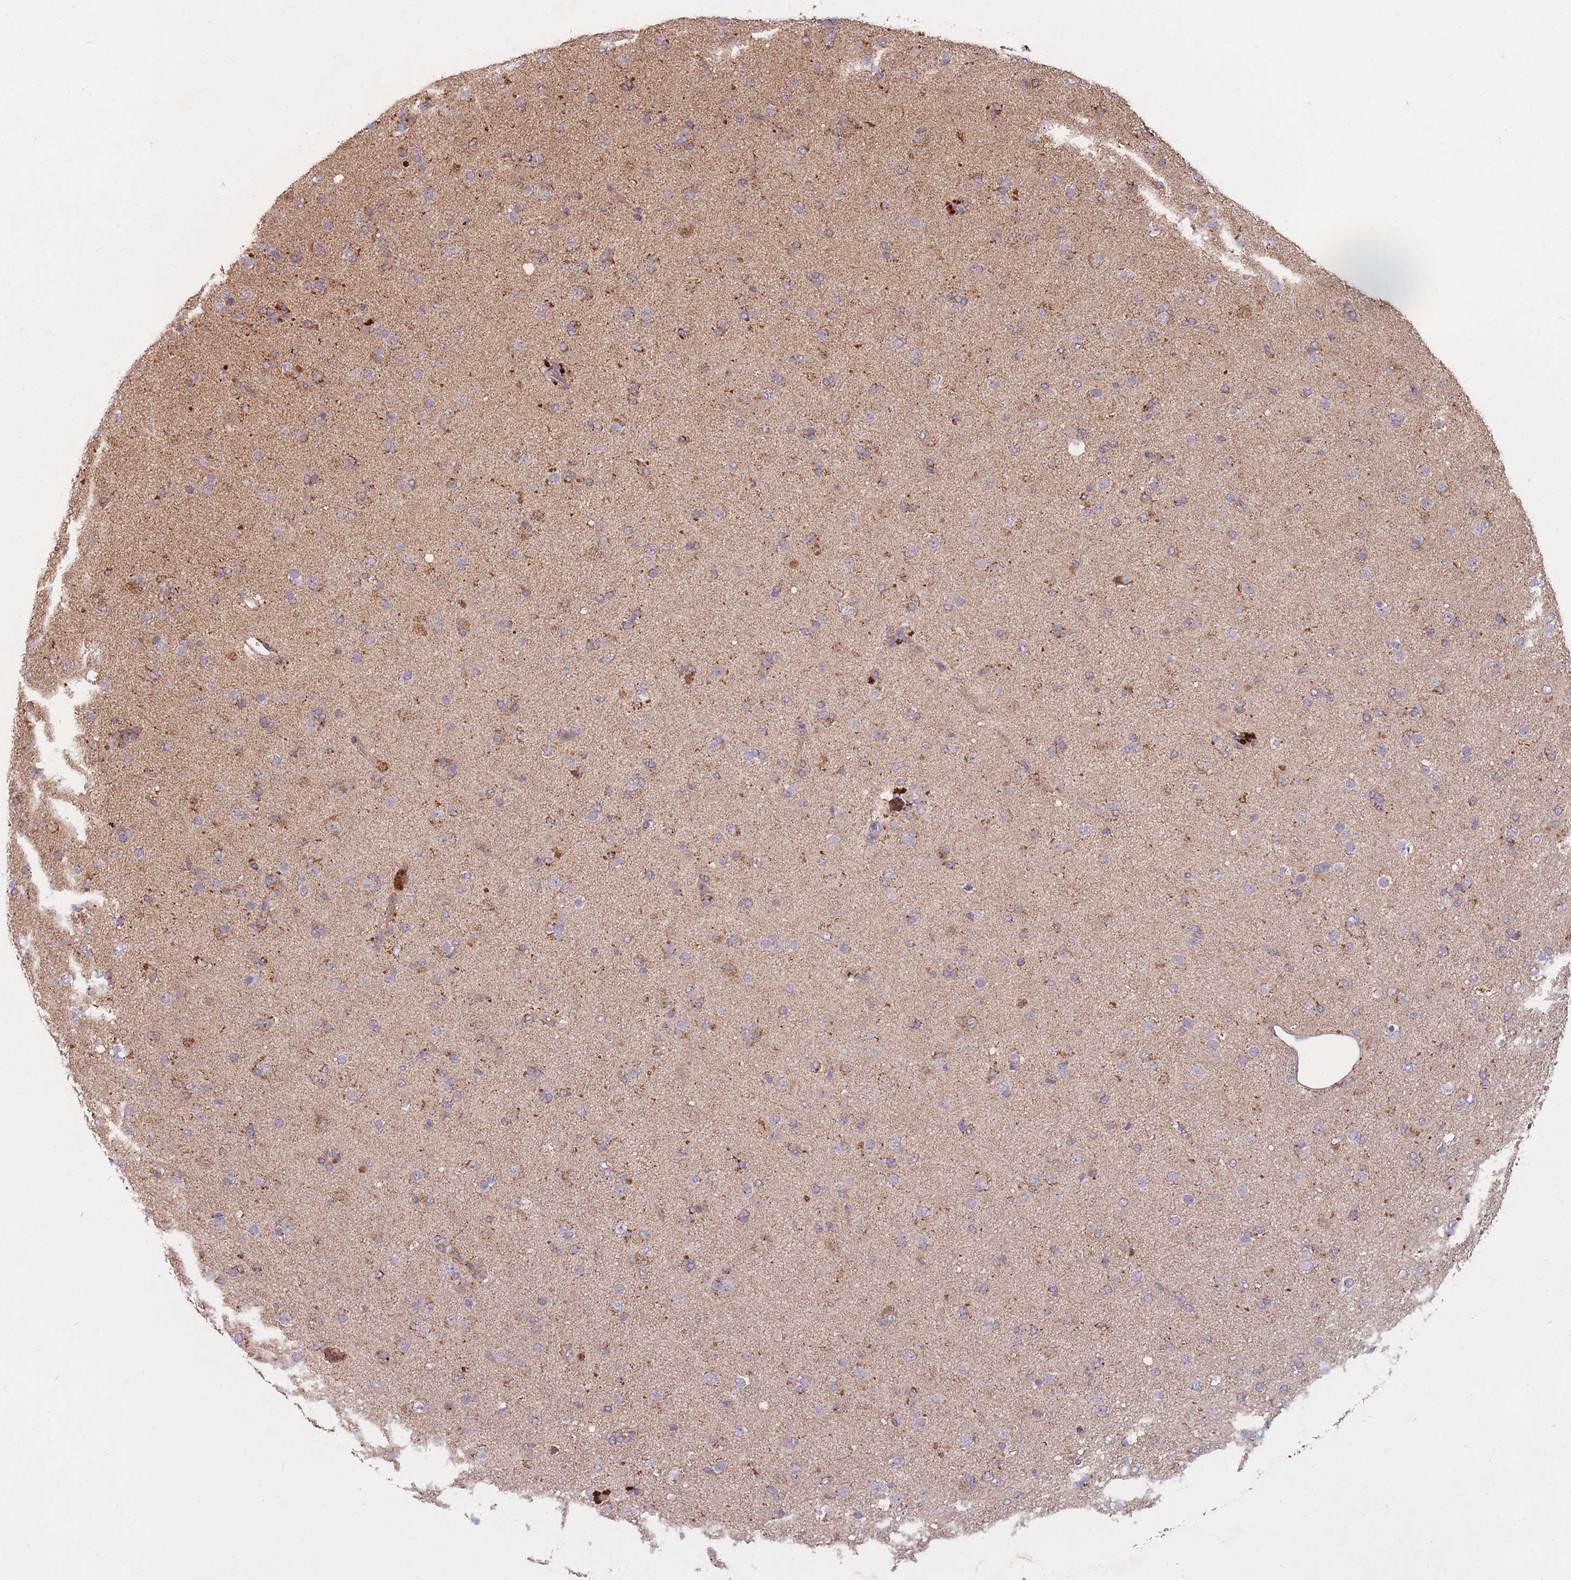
{"staining": {"intensity": "moderate", "quantity": "<25%", "location": "cytoplasmic/membranous"}, "tissue": "glioma", "cell_type": "Tumor cells", "image_type": "cancer", "snomed": [{"axis": "morphology", "description": "Glioma, malignant, Low grade"}, {"axis": "topography", "description": "Brain"}], "caption": "Glioma stained with a brown dye demonstrates moderate cytoplasmic/membranous positive positivity in approximately <25% of tumor cells.", "gene": "PTPMT1", "patient": {"sex": "male", "age": 65}}